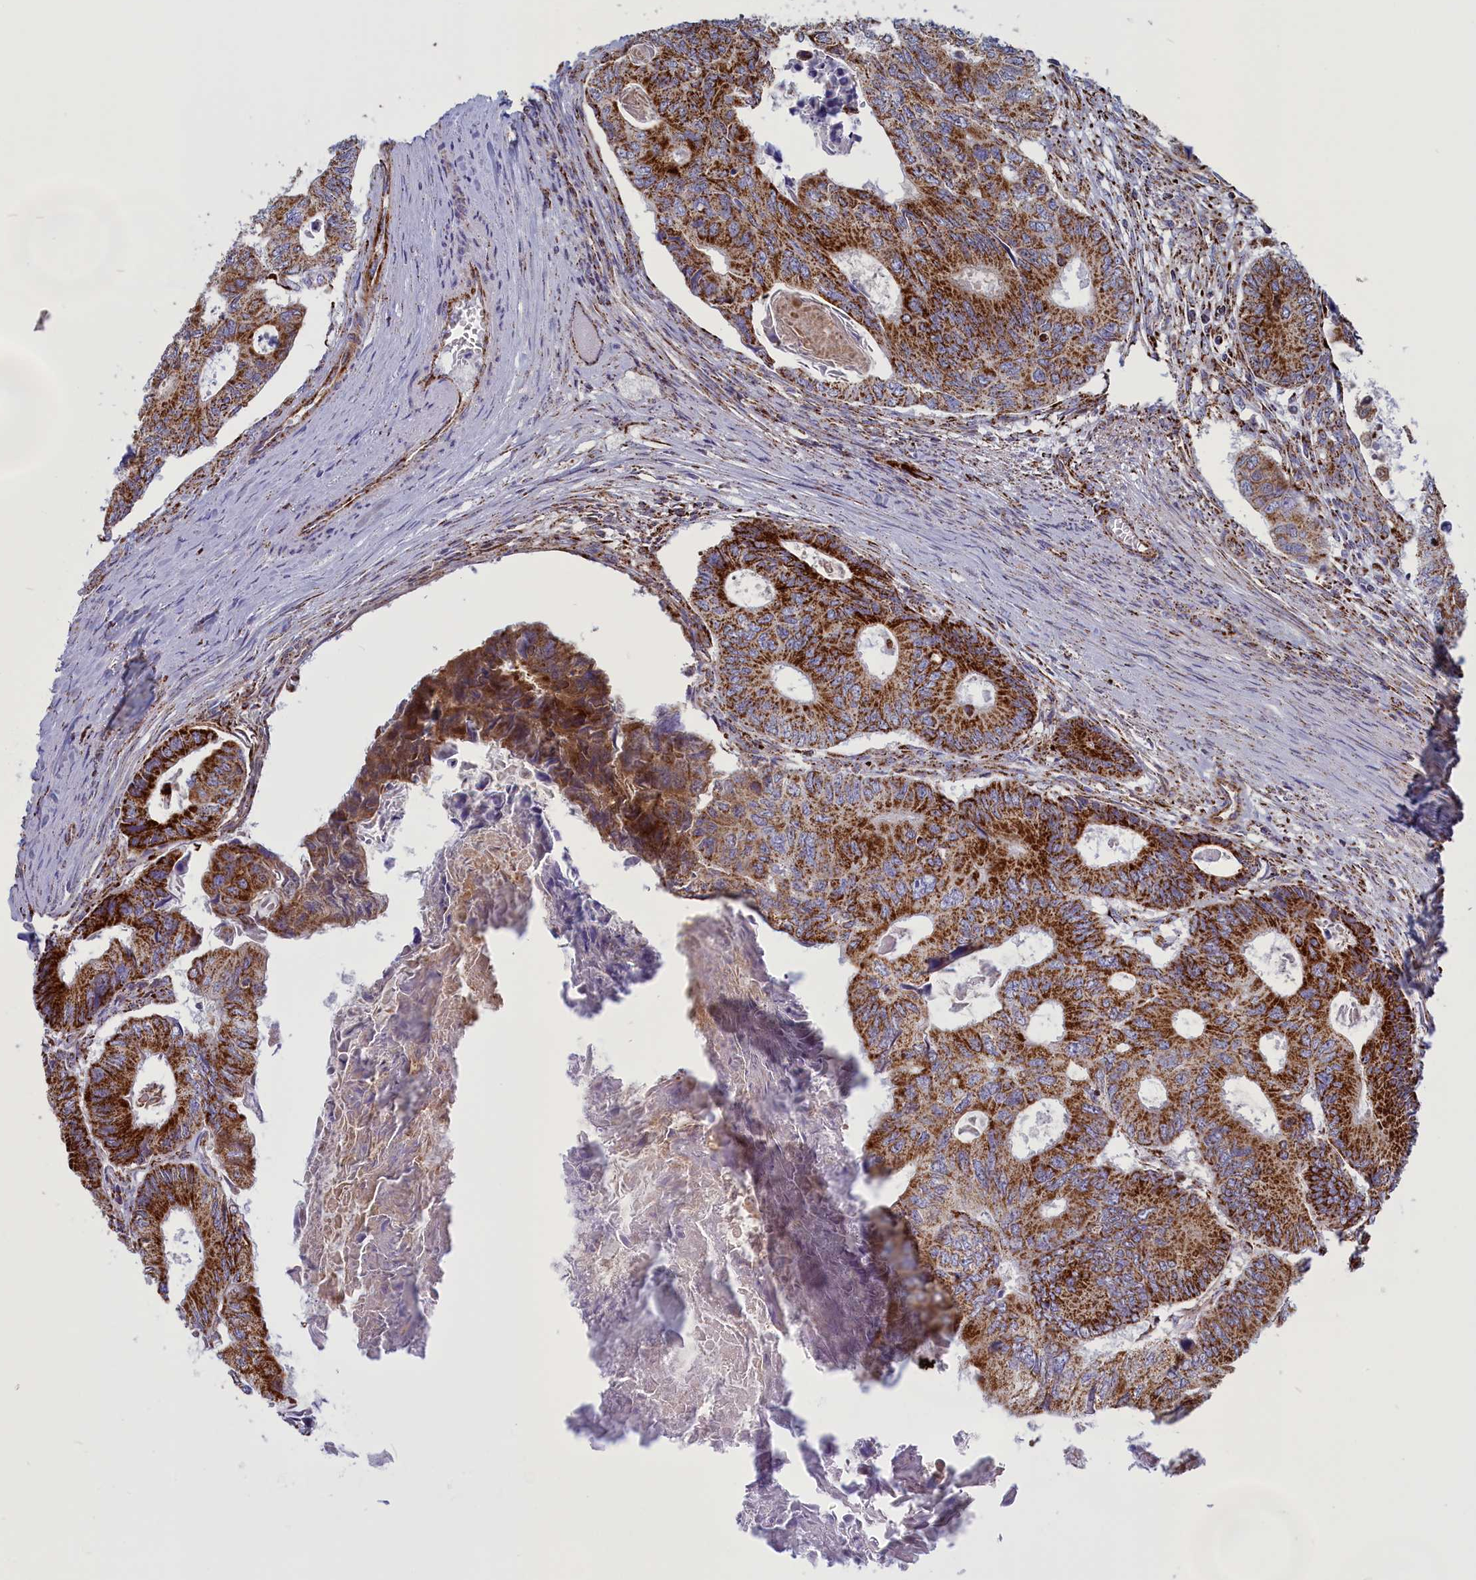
{"staining": {"intensity": "strong", "quantity": ">75%", "location": "cytoplasmic/membranous"}, "tissue": "colorectal cancer", "cell_type": "Tumor cells", "image_type": "cancer", "snomed": [{"axis": "morphology", "description": "Adenocarcinoma, NOS"}, {"axis": "topography", "description": "Colon"}], "caption": "Colorectal adenocarcinoma stained for a protein demonstrates strong cytoplasmic/membranous positivity in tumor cells.", "gene": "ISOC2", "patient": {"sex": "male", "age": 85}}